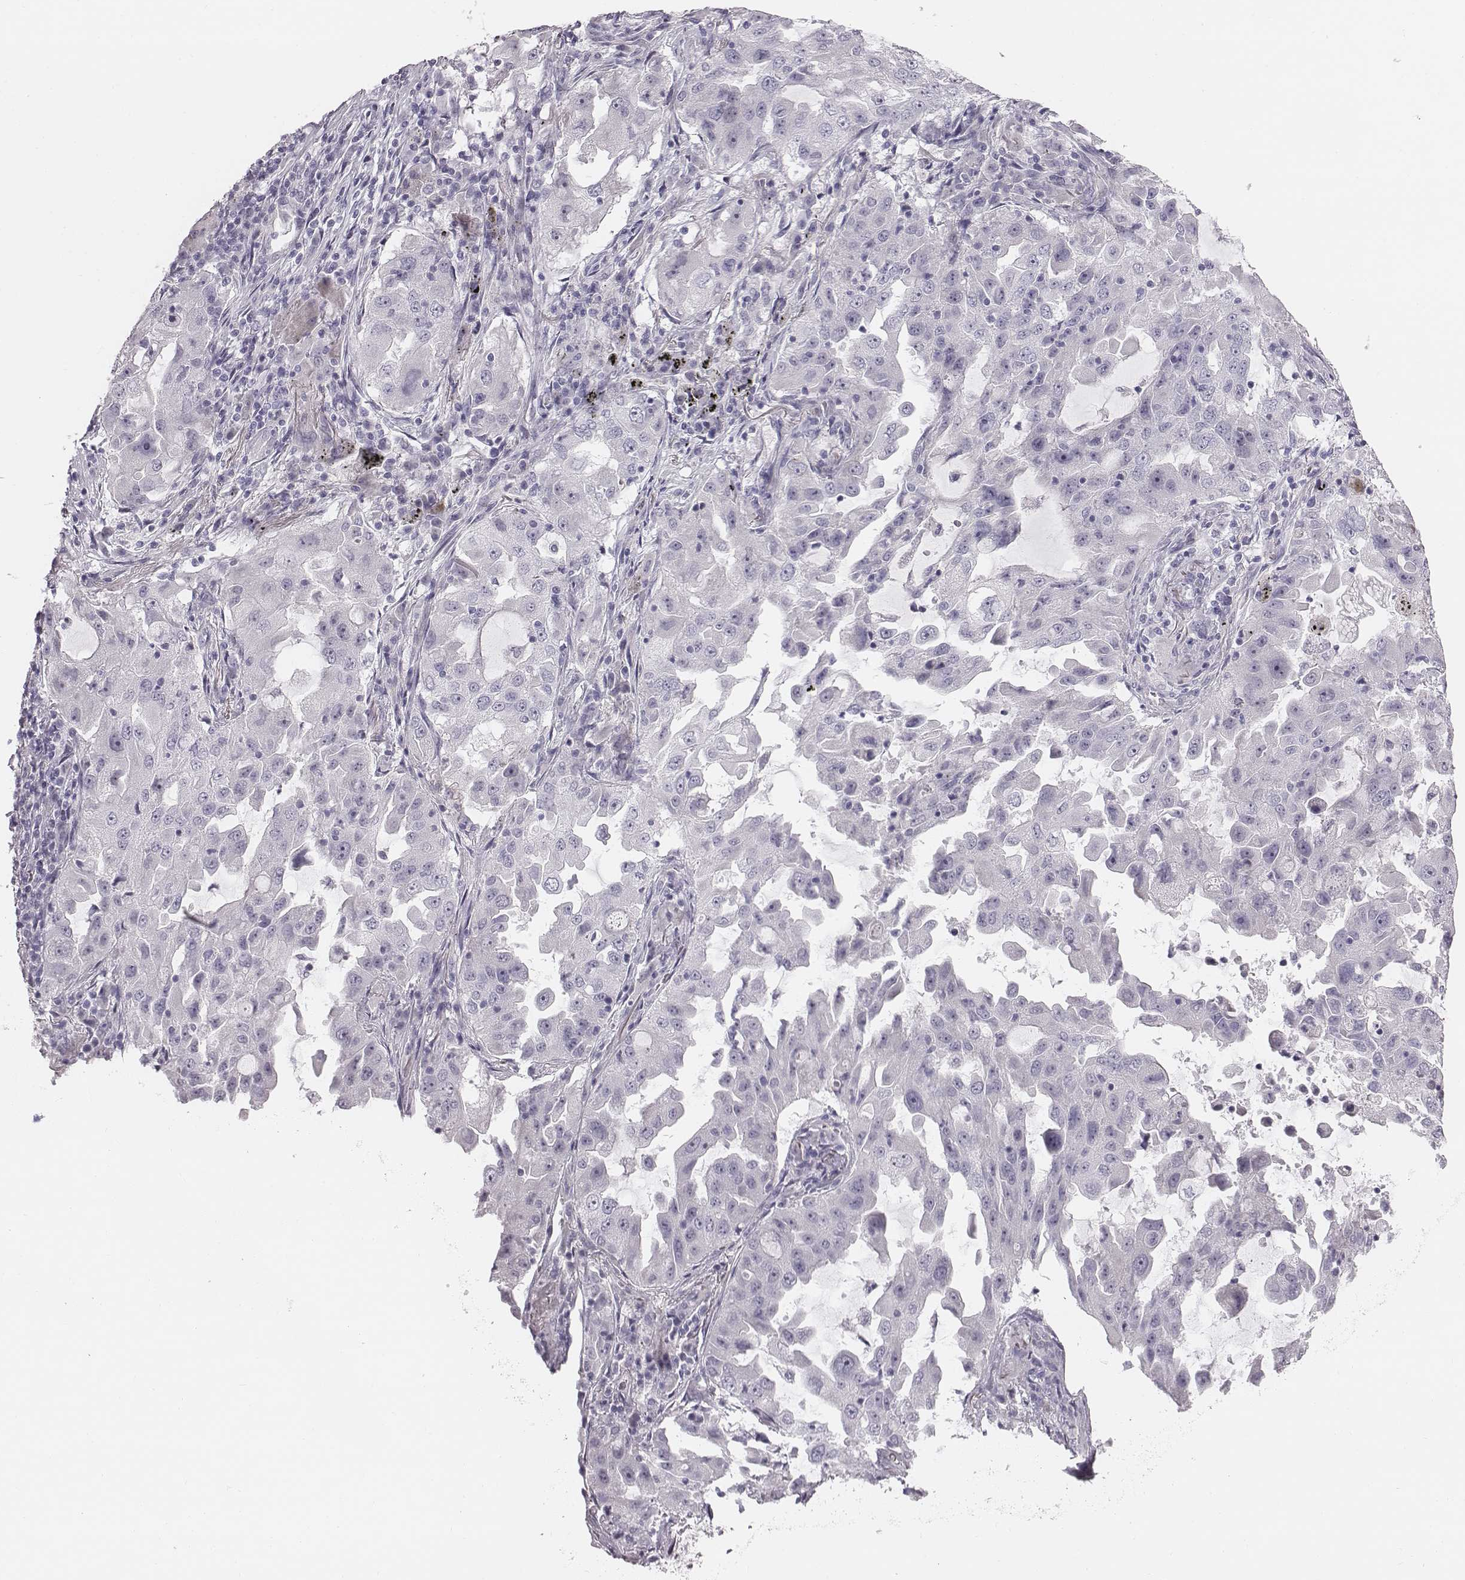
{"staining": {"intensity": "negative", "quantity": "none", "location": "none"}, "tissue": "lung cancer", "cell_type": "Tumor cells", "image_type": "cancer", "snomed": [{"axis": "morphology", "description": "Adenocarcinoma, NOS"}, {"axis": "topography", "description": "Lung"}], "caption": "The histopathology image displays no significant positivity in tumor cells of lung adenocarcinoma. The staining was performed using DAB (3,3'-diaminobenzidine) to visualize the protein expression in brown, while the nuclei were stained in blue with hematoxylin (Magnification: 20x).", "gene": "CACNG4", "patient": {"sex": "female", "age": 61}}